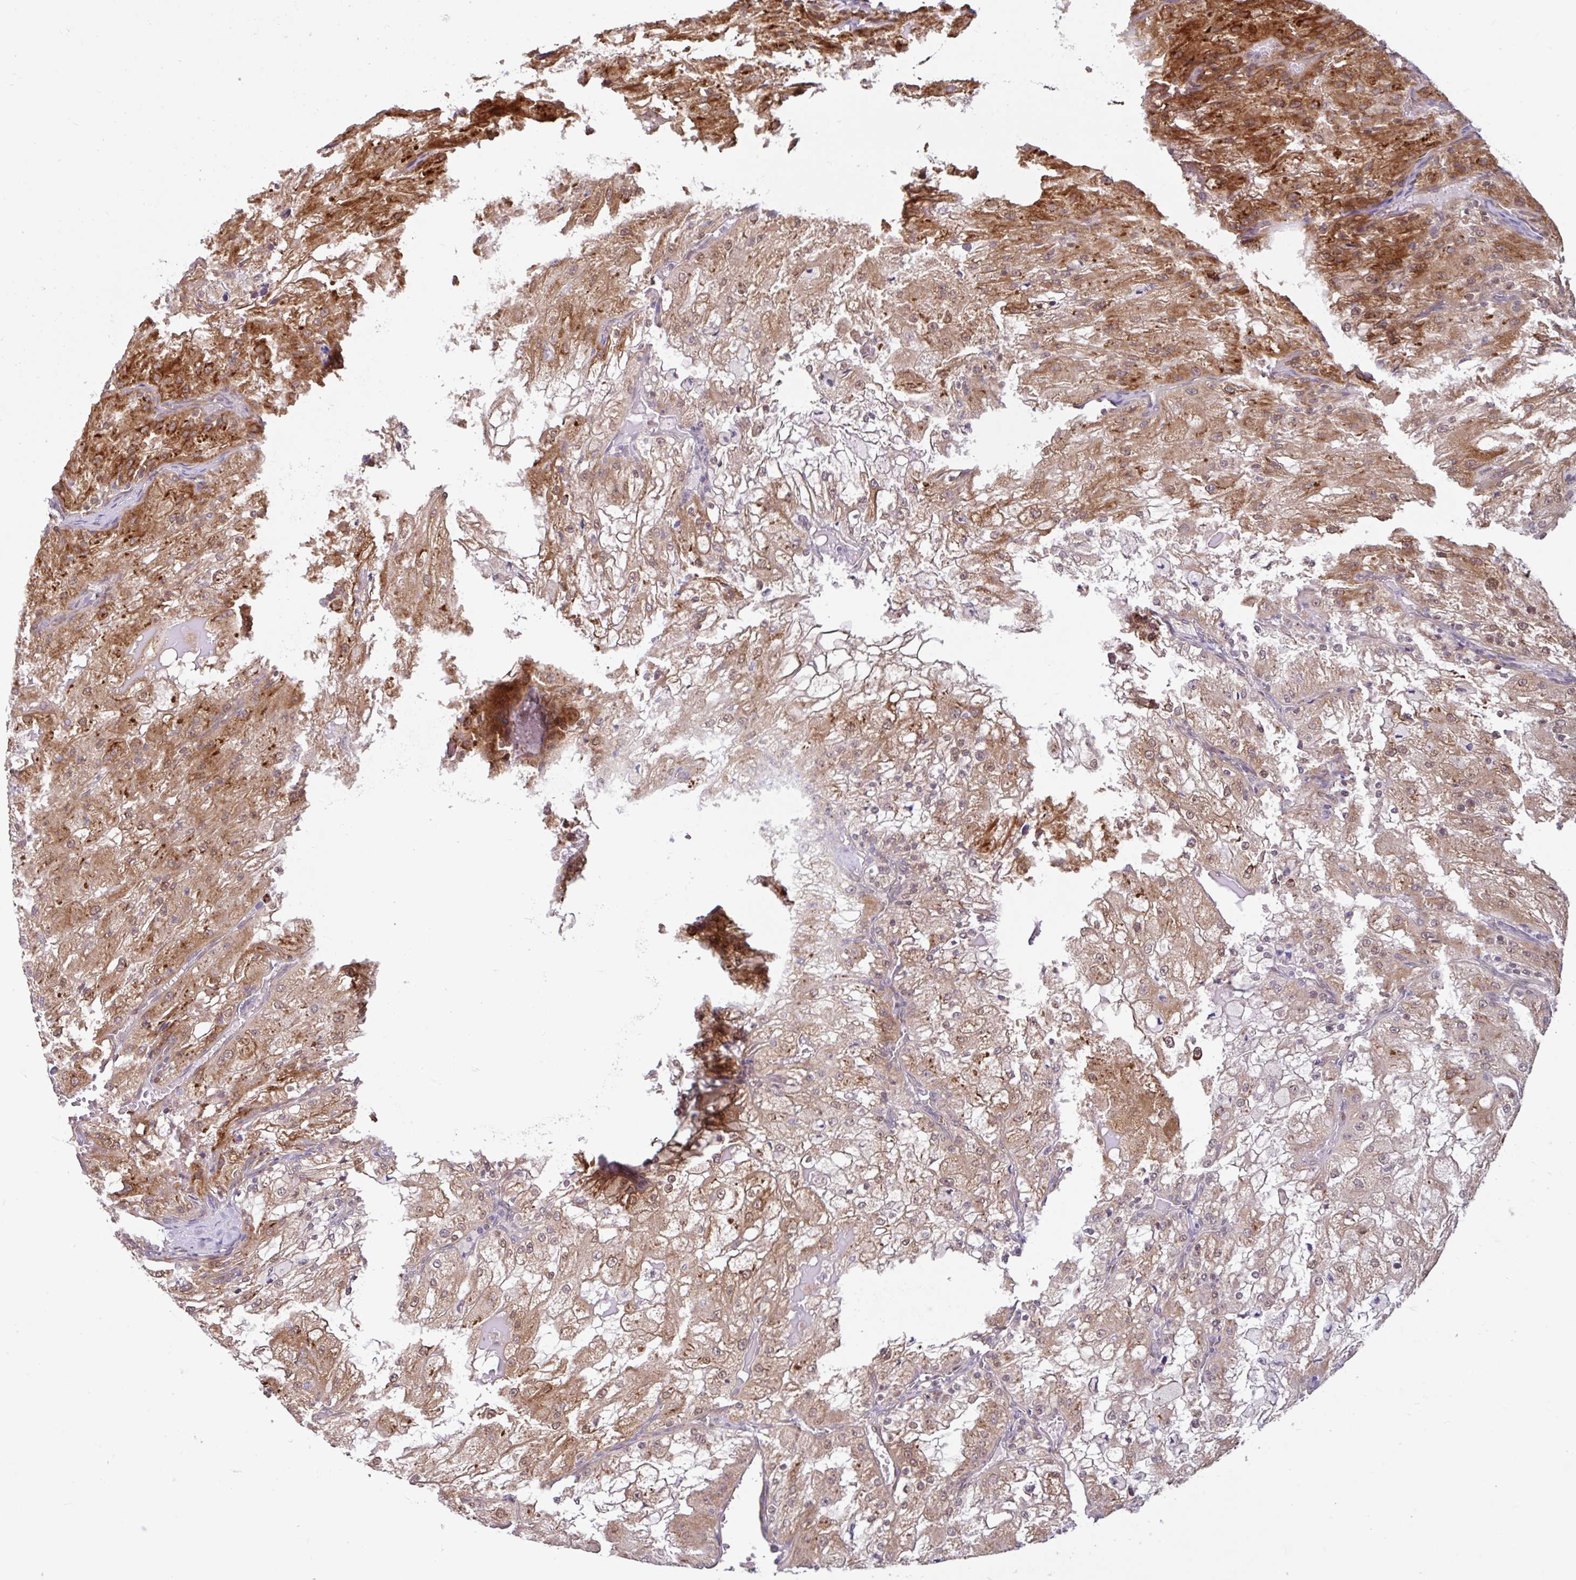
{"staining": {"intensity": "moderate", "quantity": "25%-75%", "location": "cytoplasmic/membranous"}, "tissue": "renal cancer", "cell_type": "Tumor cells", "image_type": "cancer", "snomed": [{"axis": "morphology", "description": "Adenocarcinoma, NOS"}, {"axis": "topography", "description": "Kidney"}], "caption": "Protein analysis of renal cancer (adenocarcinoma) tissue demonstrates moderate cytoplasmic/membranous positivity in about 25%-75% of tumor cells.", "gene": "NTPCR", "patient": {"sex": "female", "age": 74}}